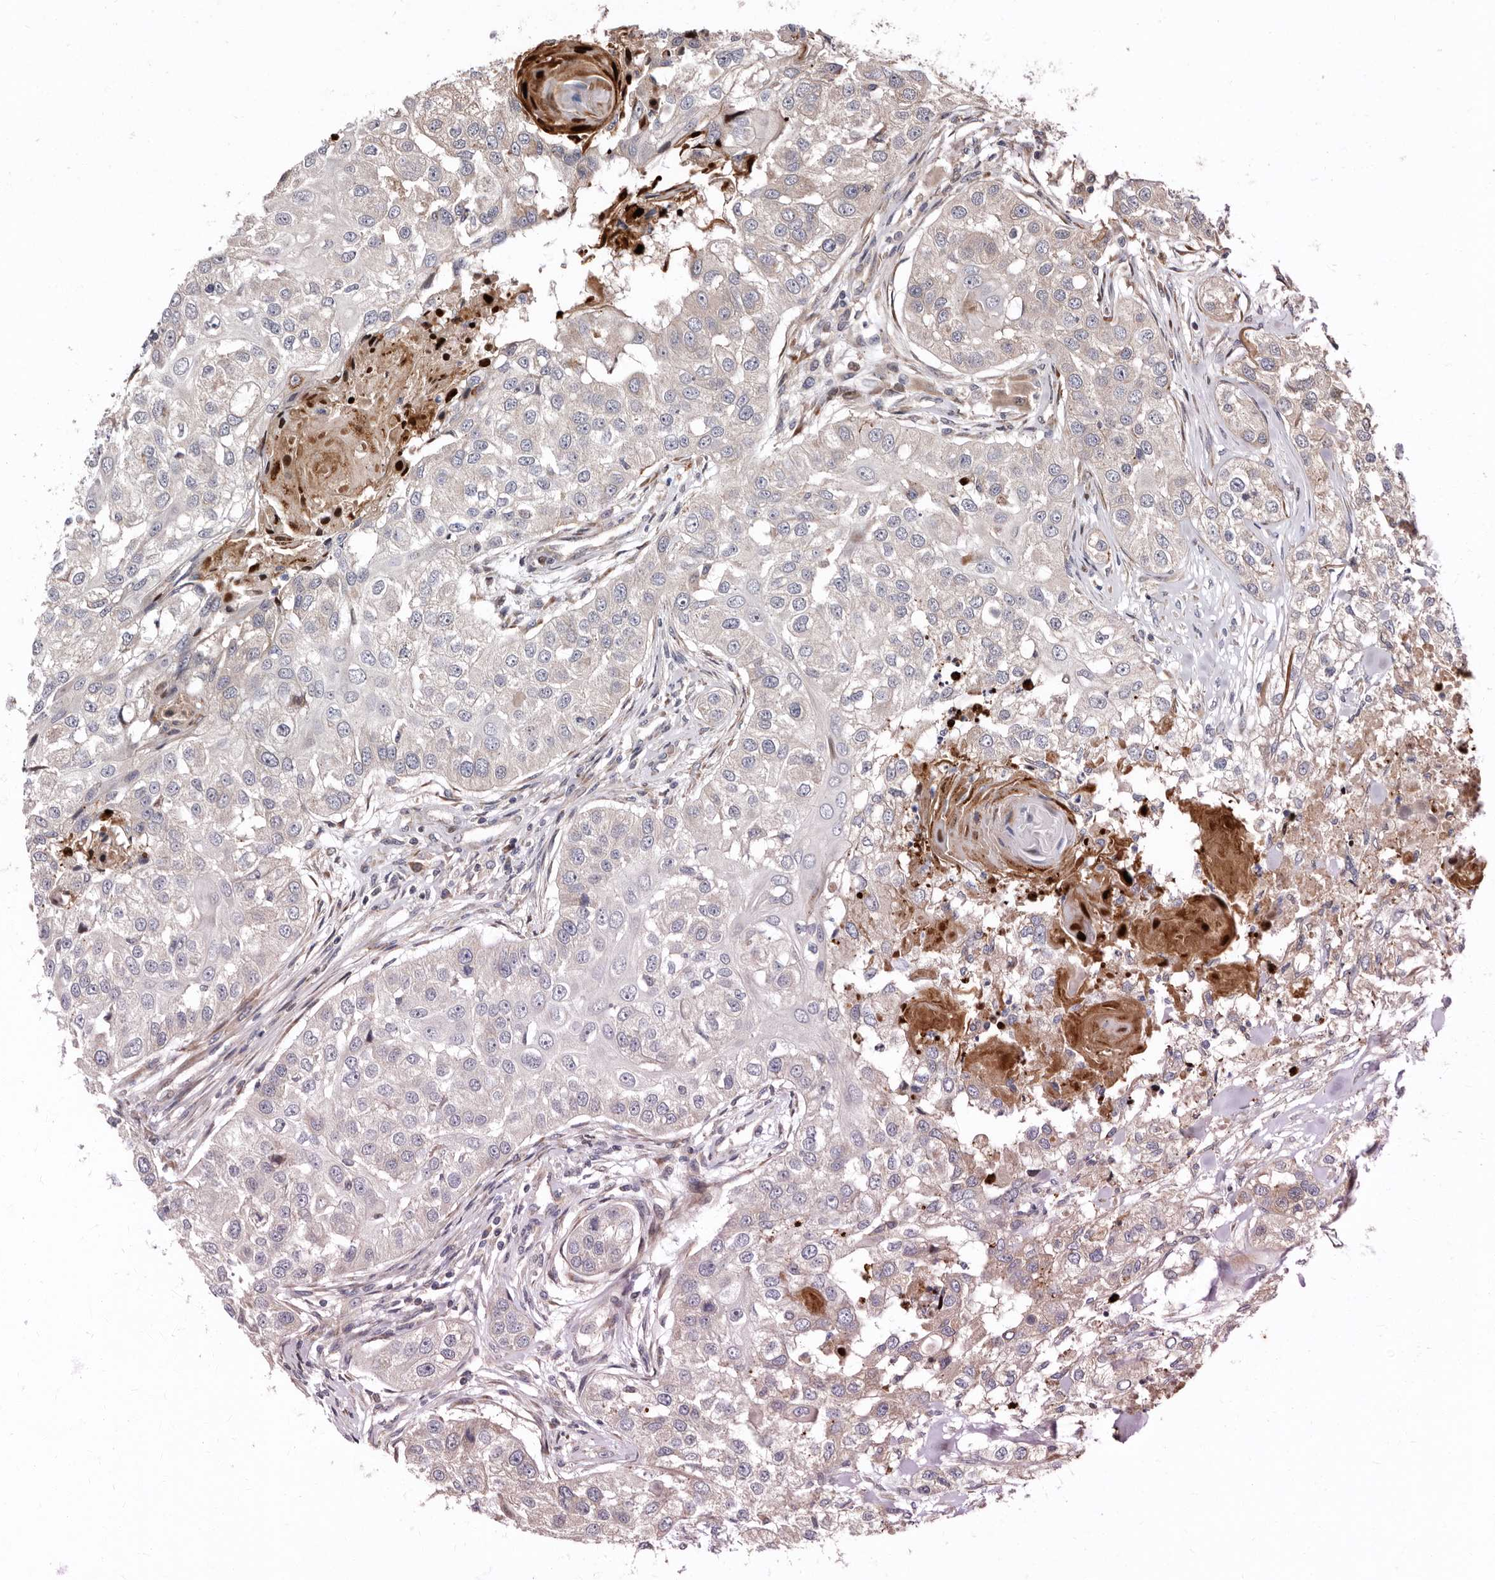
{"staining": {"intensity": "negative", "quantity": "none", "location": "none"}, "tissue": "head and neck cancer", "cell_type": "Tumor cells", "image_type": "cancer", "snomed": [{"axis": "morphology", "description": "Normal tissue, NOS"}, {"axis": "morphology", "description": "Squamous cell carcinoma, NOS"}, {"axis": "topography", "description": "Skeletal muscle"}, {"axis": "topography", "description": "Head-Neck"}], "caption": "Tumor cells are negative for brown protein staining in head and neck cancer.", "gene": "WEE2", "patient": {"sex": "male", "age": 51}}